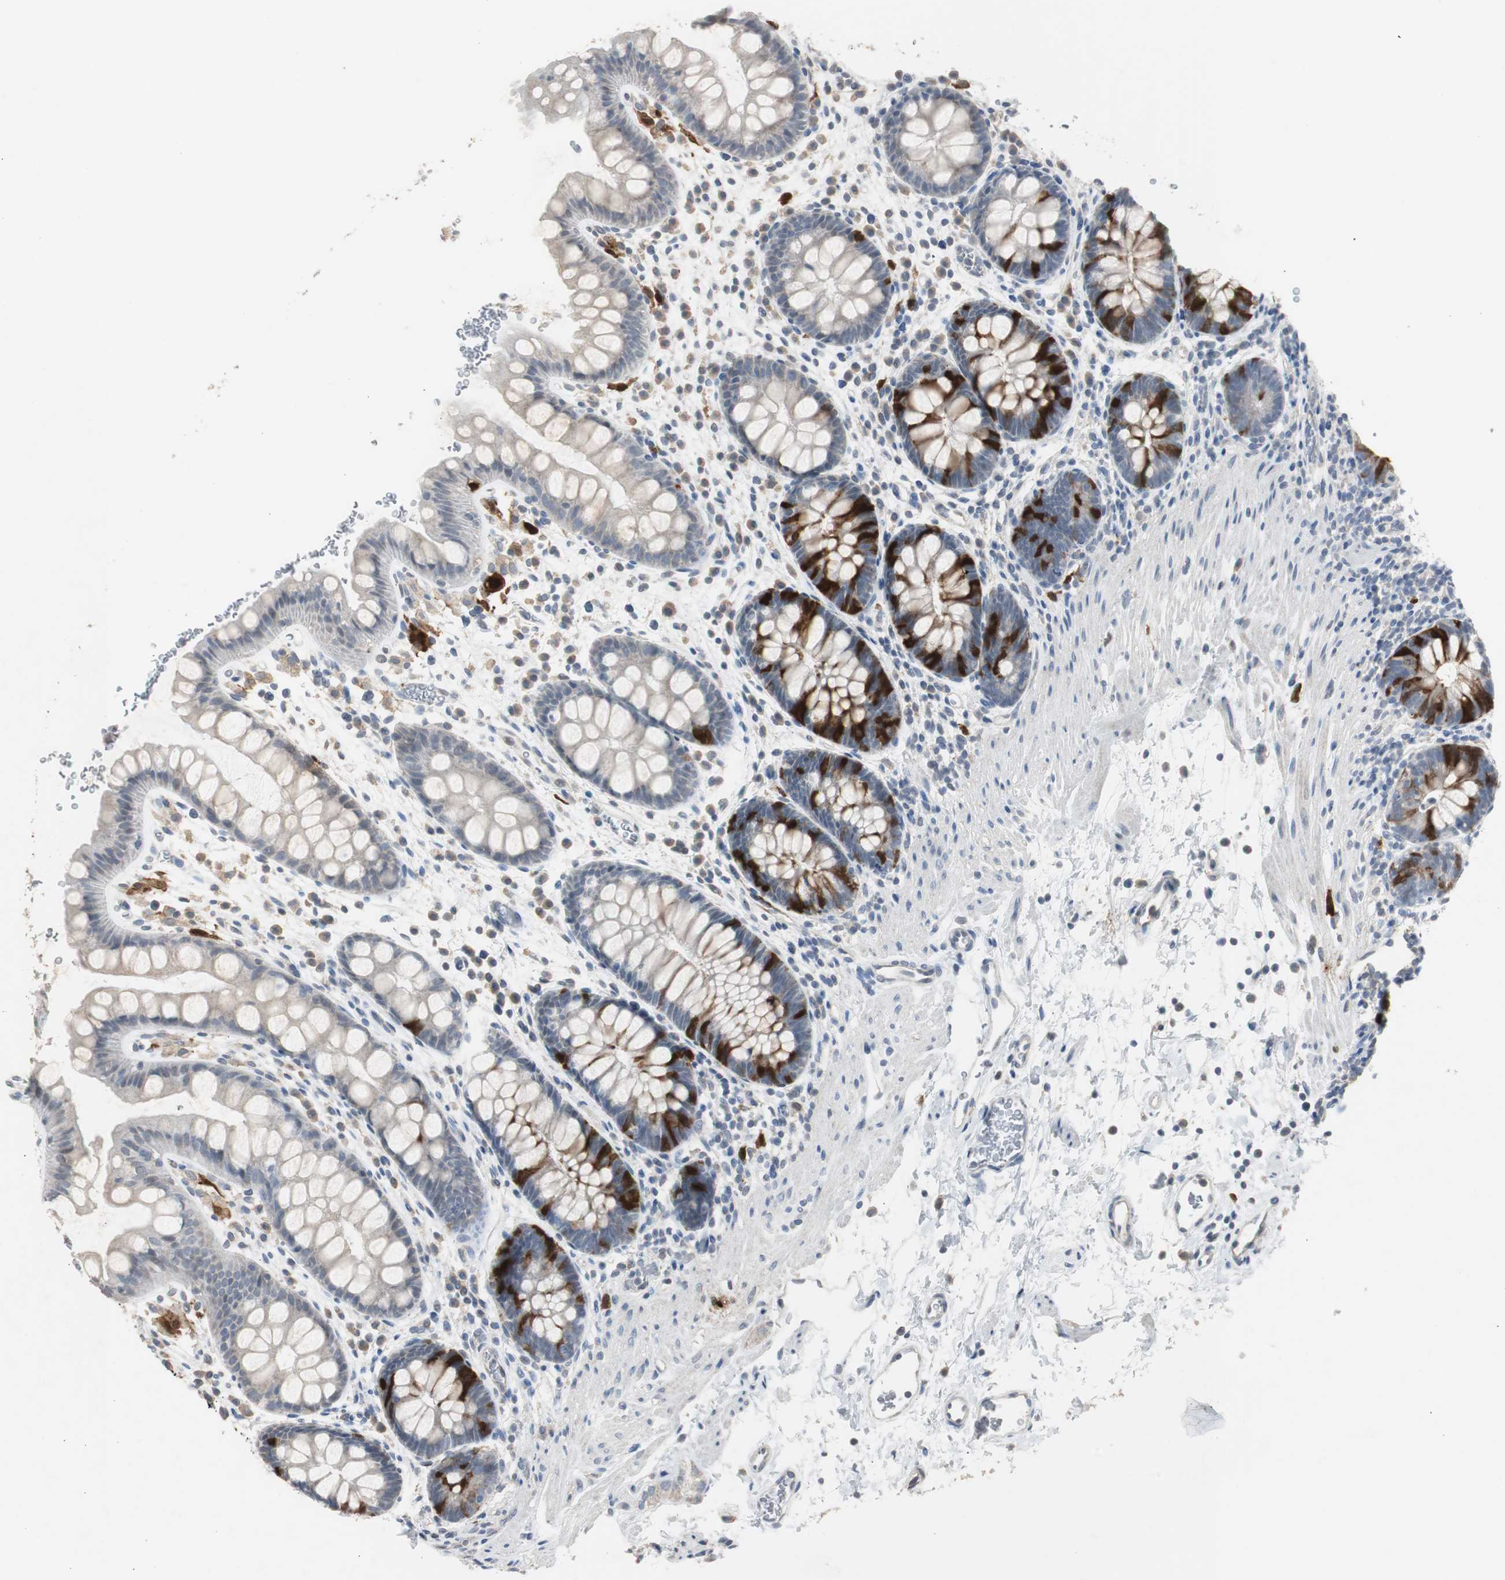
{"staining": {"intensity": "strong", "quantity": "25%-75%", "location": "cytoplasmic/membranous"}, "tissue": "rectum", "cell_type": "Glandular cells", "image_type": "normal", "snomed": [{"axis": "morphology", "description": "Normal tissue, NOS"}, {"axis": "topography", "description": "Rectum"}], "caption": "DAB (3,3'-diaminobenzidine) immunohistochemical staining of normal rectum reveals strong cytoplasmic/membranous protein positivity in about 25%-75% of glandular cells. (brown staining indicates protein expression, while blue staining denotes nuclei).", "gene": "TK1", "patient": {"sex": "female", "age": 24}}